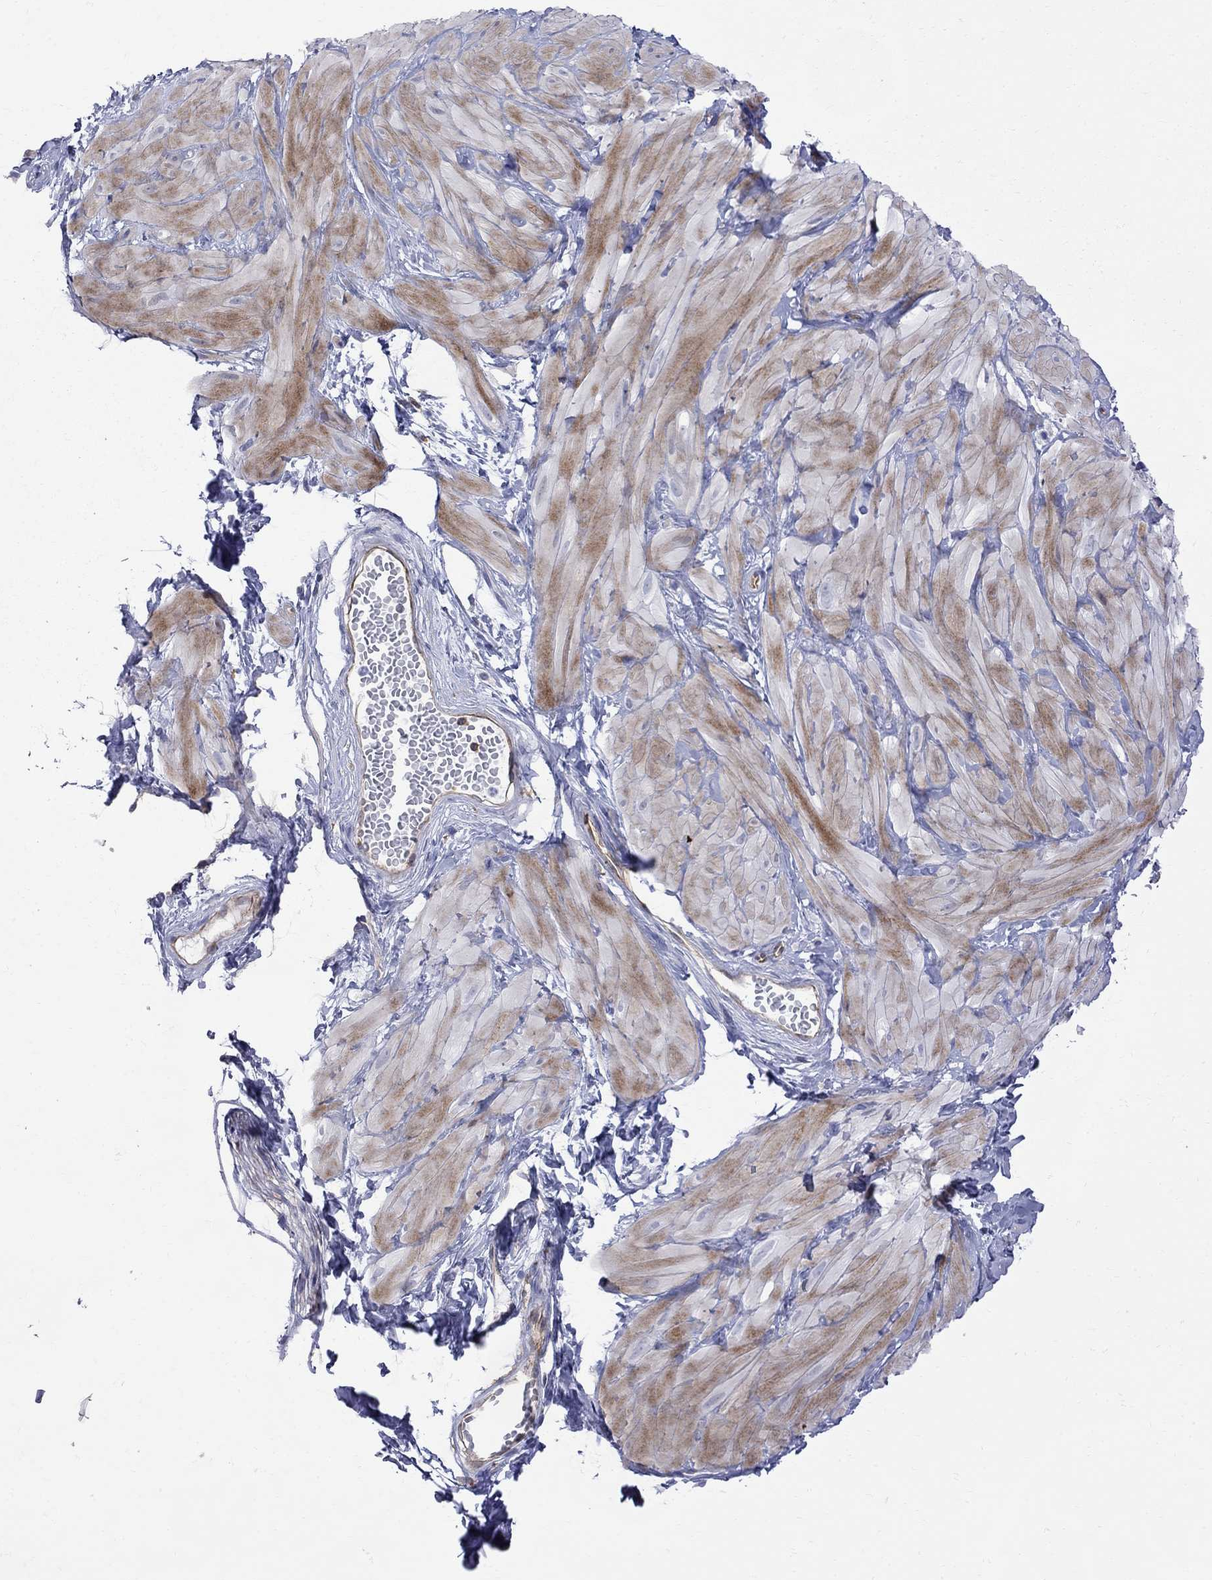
{"staining": {"intensity": "negative", "quantity": "none", "location": "none"}, "tissue": "adipose tissue", "cell_type": "Adipocytes", "image_type": "normal", "snomed": [{"axis": "morphology", "description": "Normal tissue, NOS"}, {"axis": "topography", "description": "Smooth muscle"}, {"axis": "topography", "description": "Peripheral nerve tissue"}], "caption": "A high-resolution micrograph shows immunohistochemistry staining of benign adipose tissue, which demonstrates no significant staining in adipocytes.", "gene": "ABI3", "patient": {"sex": "male", "age": 22}}